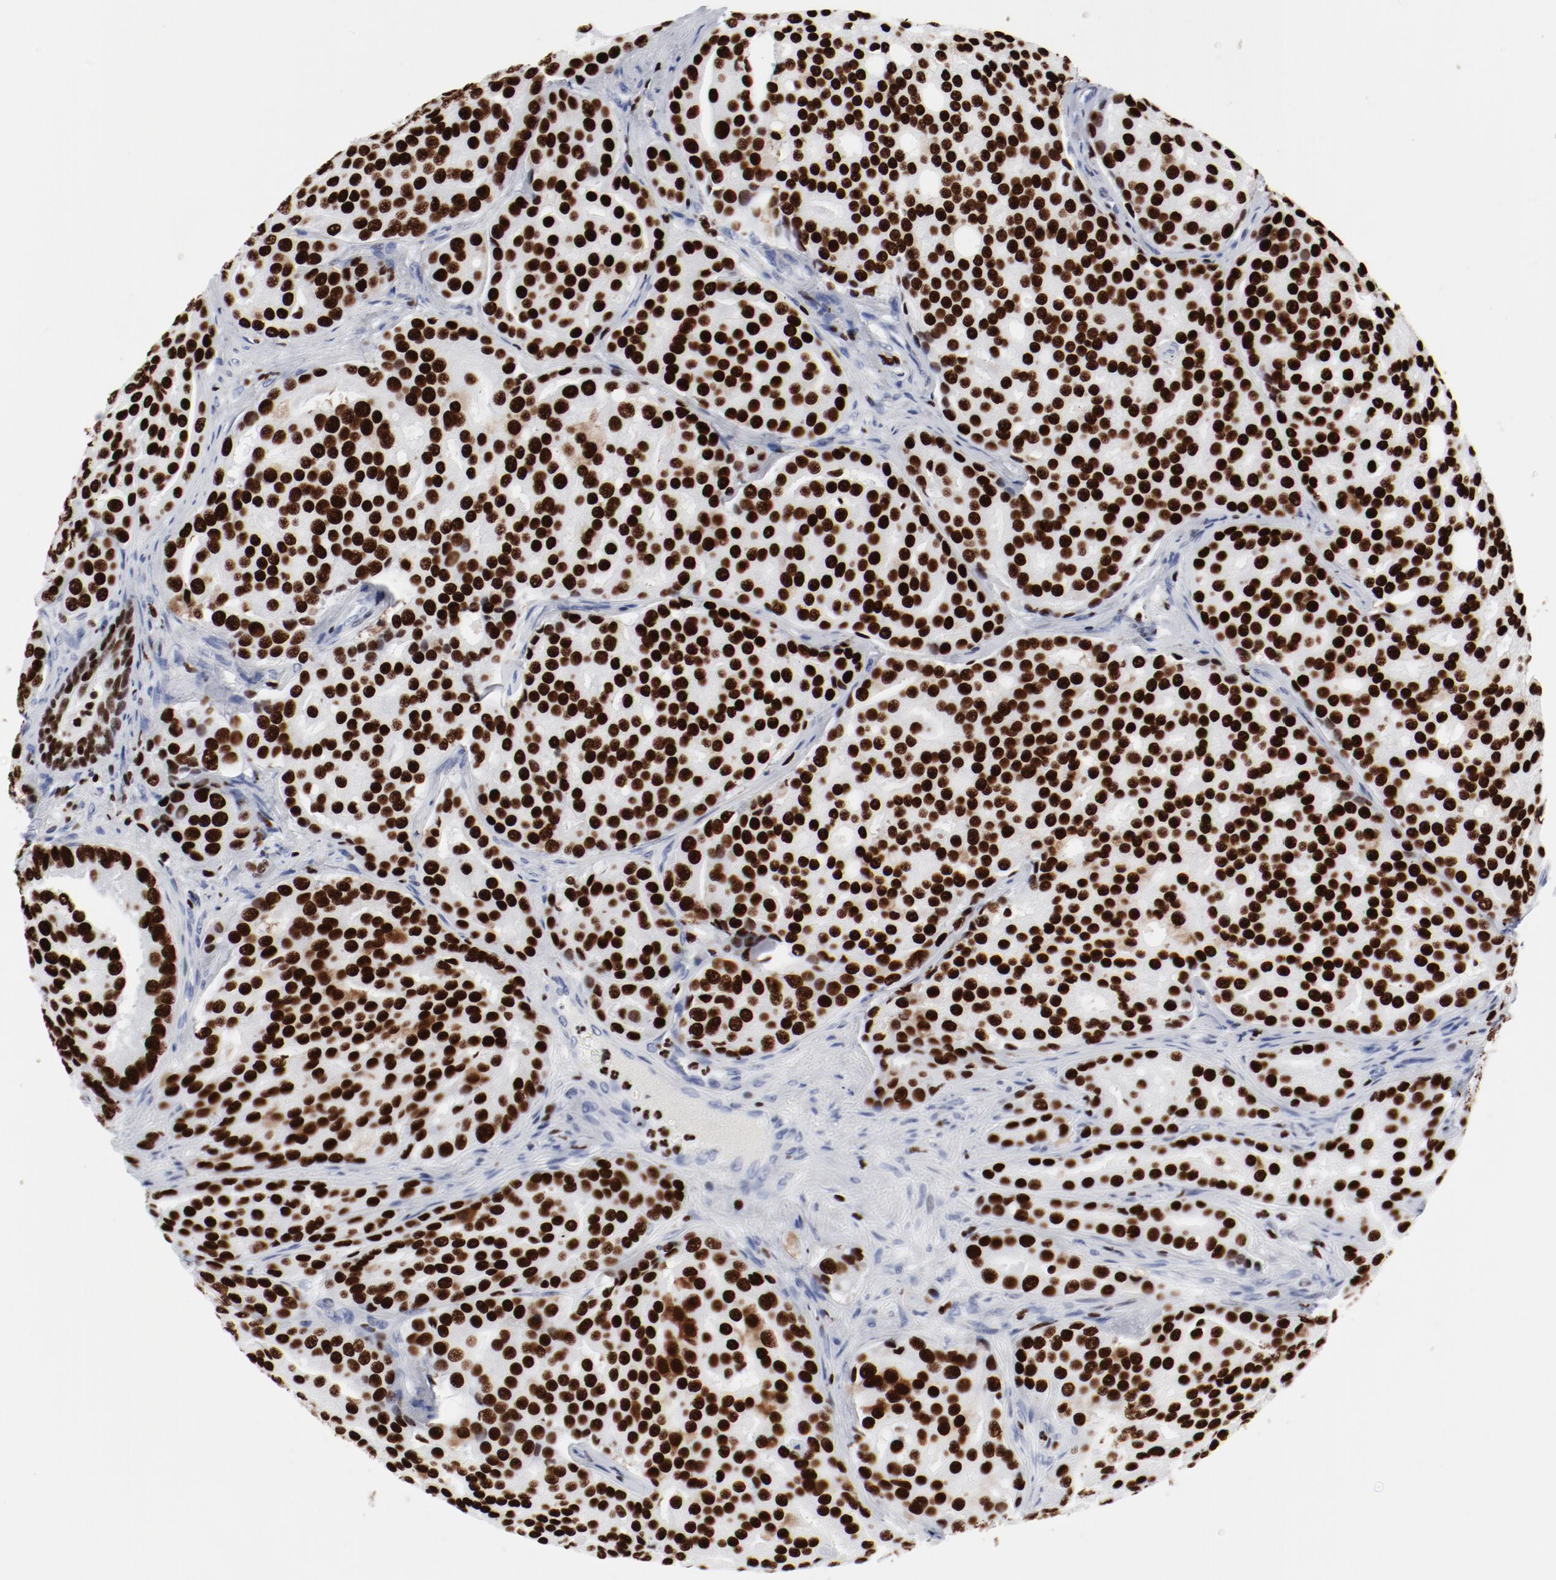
{"staining": {"intensity": "strong", "quantity": ">75%", "location": "nuclear"}, "tissue": "prostate cancer", "cell_type": "Tumor cells", "image_type": "cancer", "snomed": [{"axis": "morphology", "description": "Adenocarcinoma, High grade"}, {"axis": "topography", "description": "Prostate"}], "caption": "Immunohistochemistry of human adenocarcinoma (high-grade) (prostate) demonstrates high levels of strong nuclear expression in approximately >75% of tumor cells. (IHC, brightfield microscopy, high magnification).", "gene": "SMARCC2", "patient": {"sex": "male", "age": 64}}